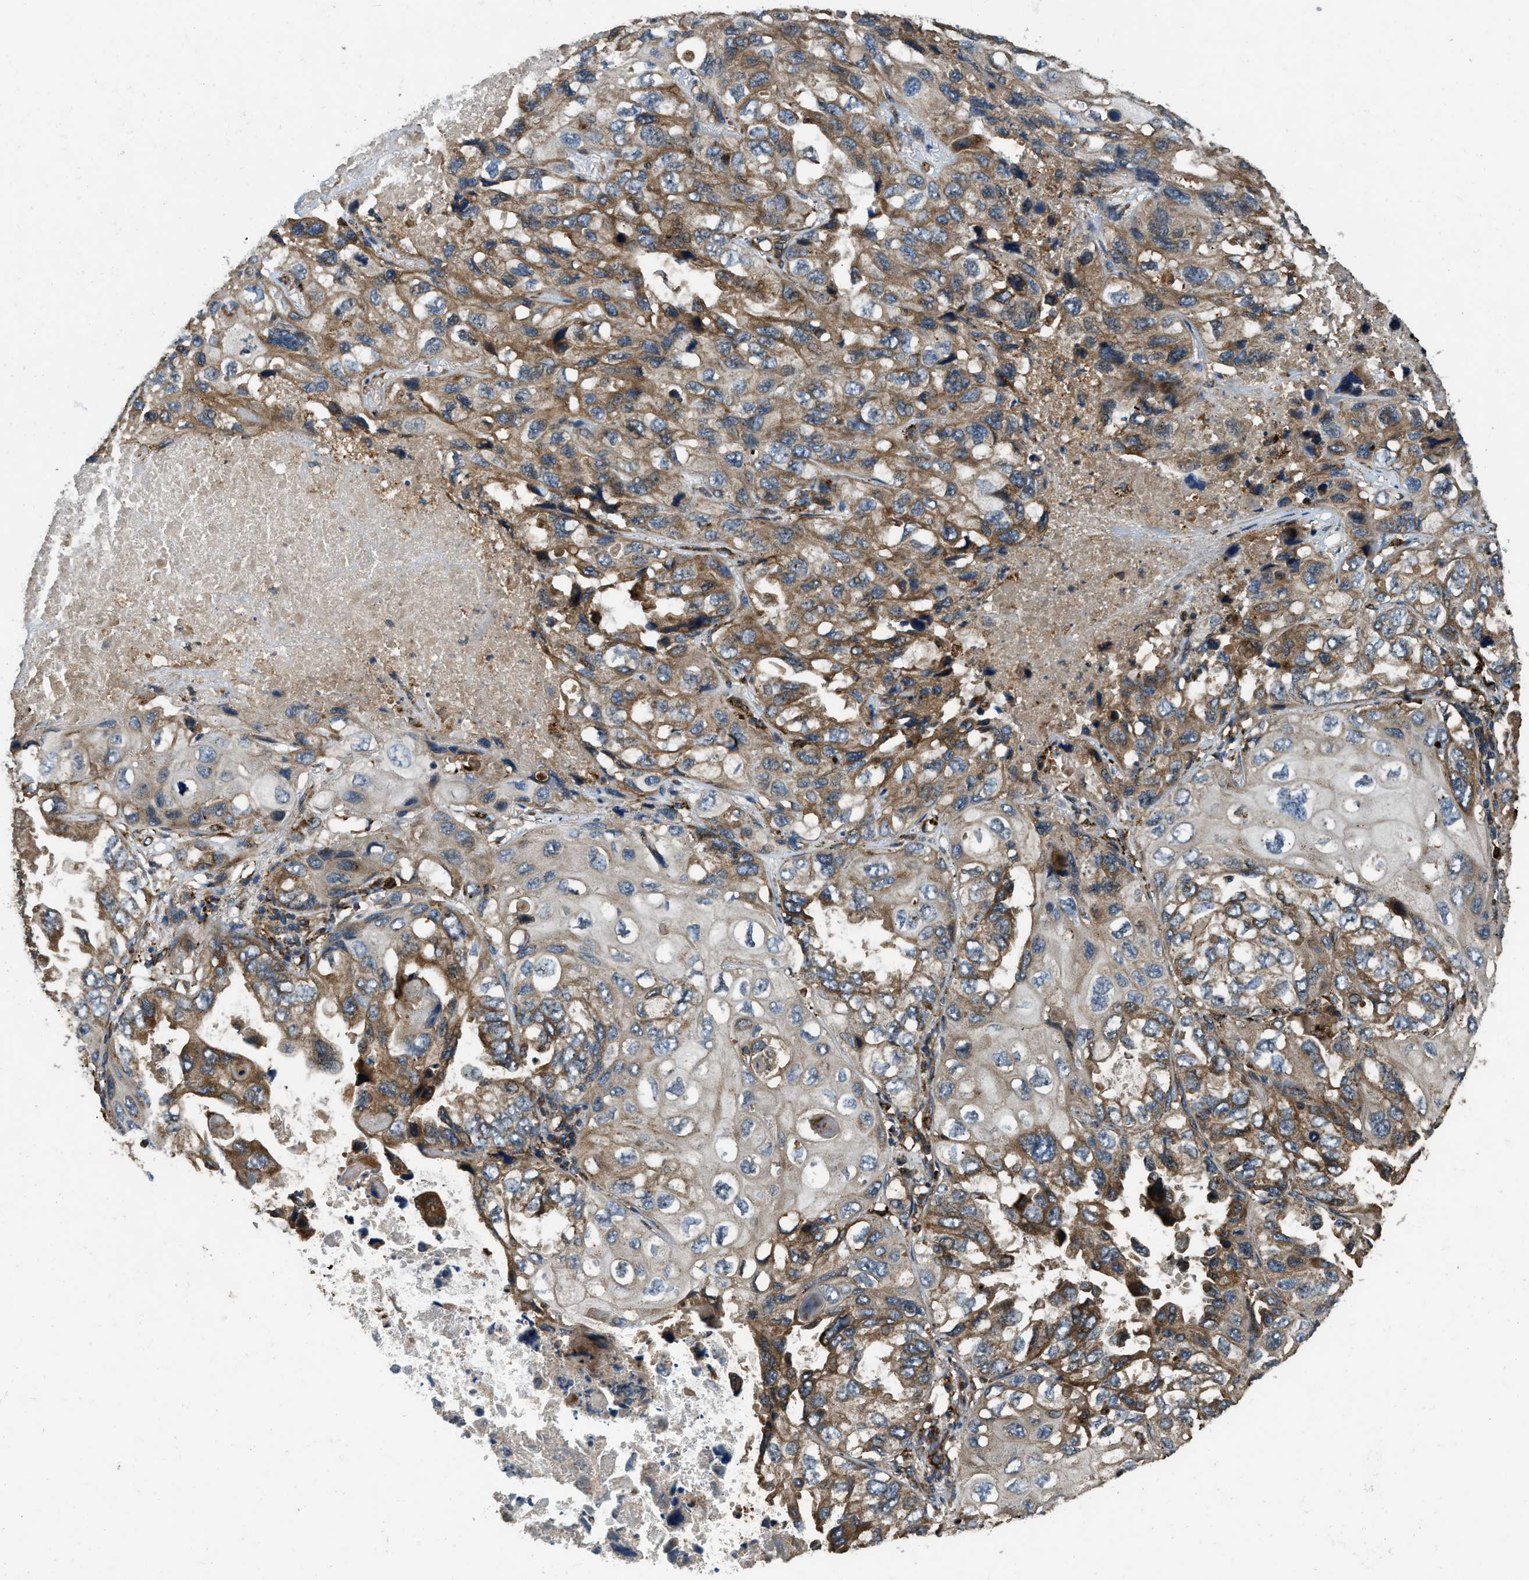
{"staining": {"intensity": "moderate", "quantity": "25%-75%", "location": "cytoplasmic/membranous"}, "tissue": "lung cancer", "cell_type": "Tumor cells", "image_type": "cancer", "snomed": [{"axis": "morphology", "description": "Squamous cell carcinoma, NOS"}, {"axis": "topography", "description": "Lung"}], "caption": "Lung cancer (squamous cell carcinoma) was stained to show a protein in brown. There is medium levels of moderate cytoplasmic/membranous positivity in about 25%-75% of tumor cells.", "gene": "GGH", "patient": {"sex": "female", "age": 73}}